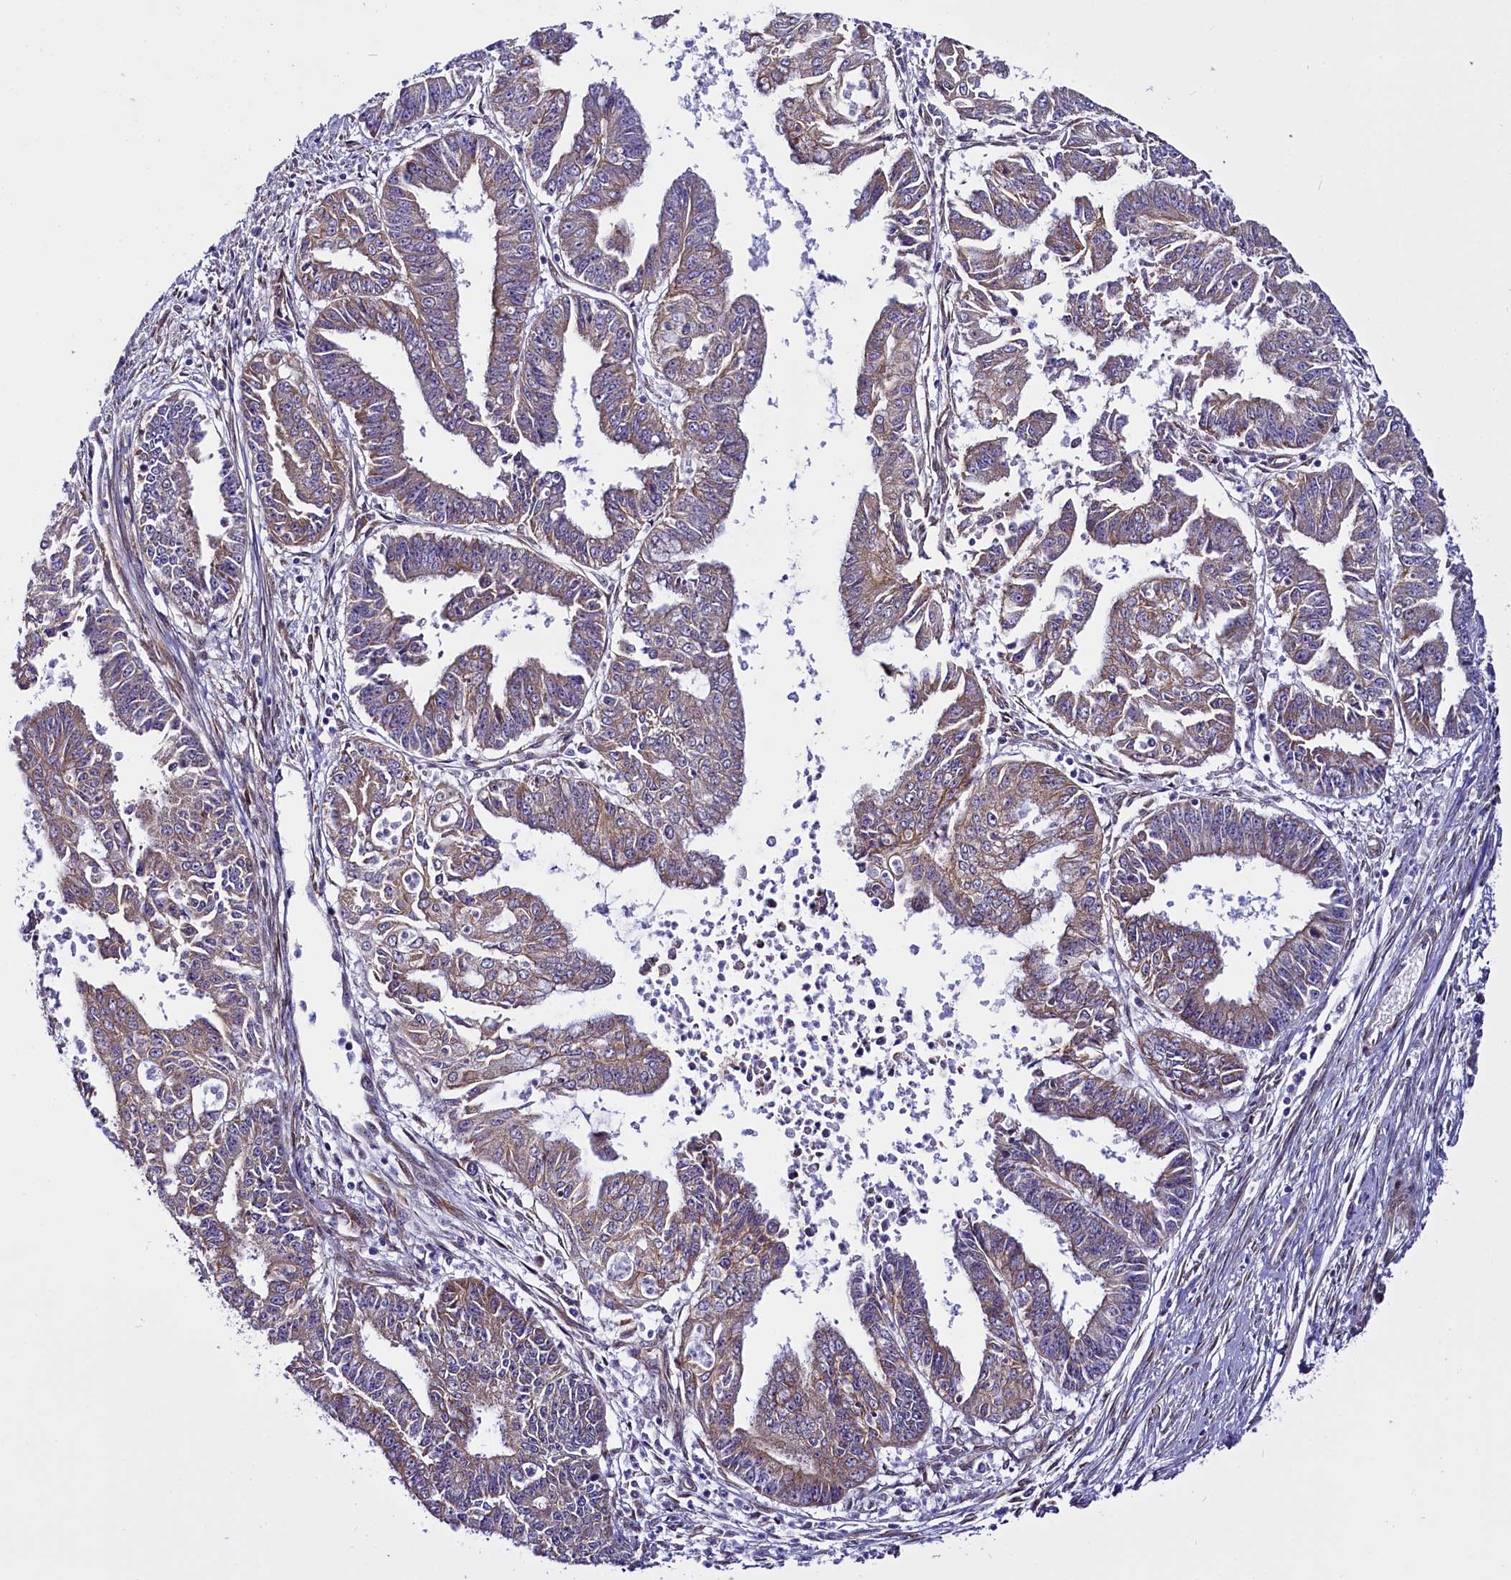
{"staining": {"intensity": "weak", "quantity": ">75%", "location": "cytoplasmic/membranous"}, "tissue": "endometrial cancer", "cell_type": "Tumor cells", "image_type": "cancer", "snomed": [{"axis": "morphology", "description": "Adenocarcinoma, NOS"}, {"axis": "topography", "description": "Endometrium"}], "caption": "An immunohistochemistry (IHC) micrograph of tumor tissue is shown. Protein staining in brown labels weak cytoplasmic/membranous positivity in adenocarcinoma (endometrial) within tumor cells.", "gene": "UACA", "patient": {"sex": "female", "age": 73}}